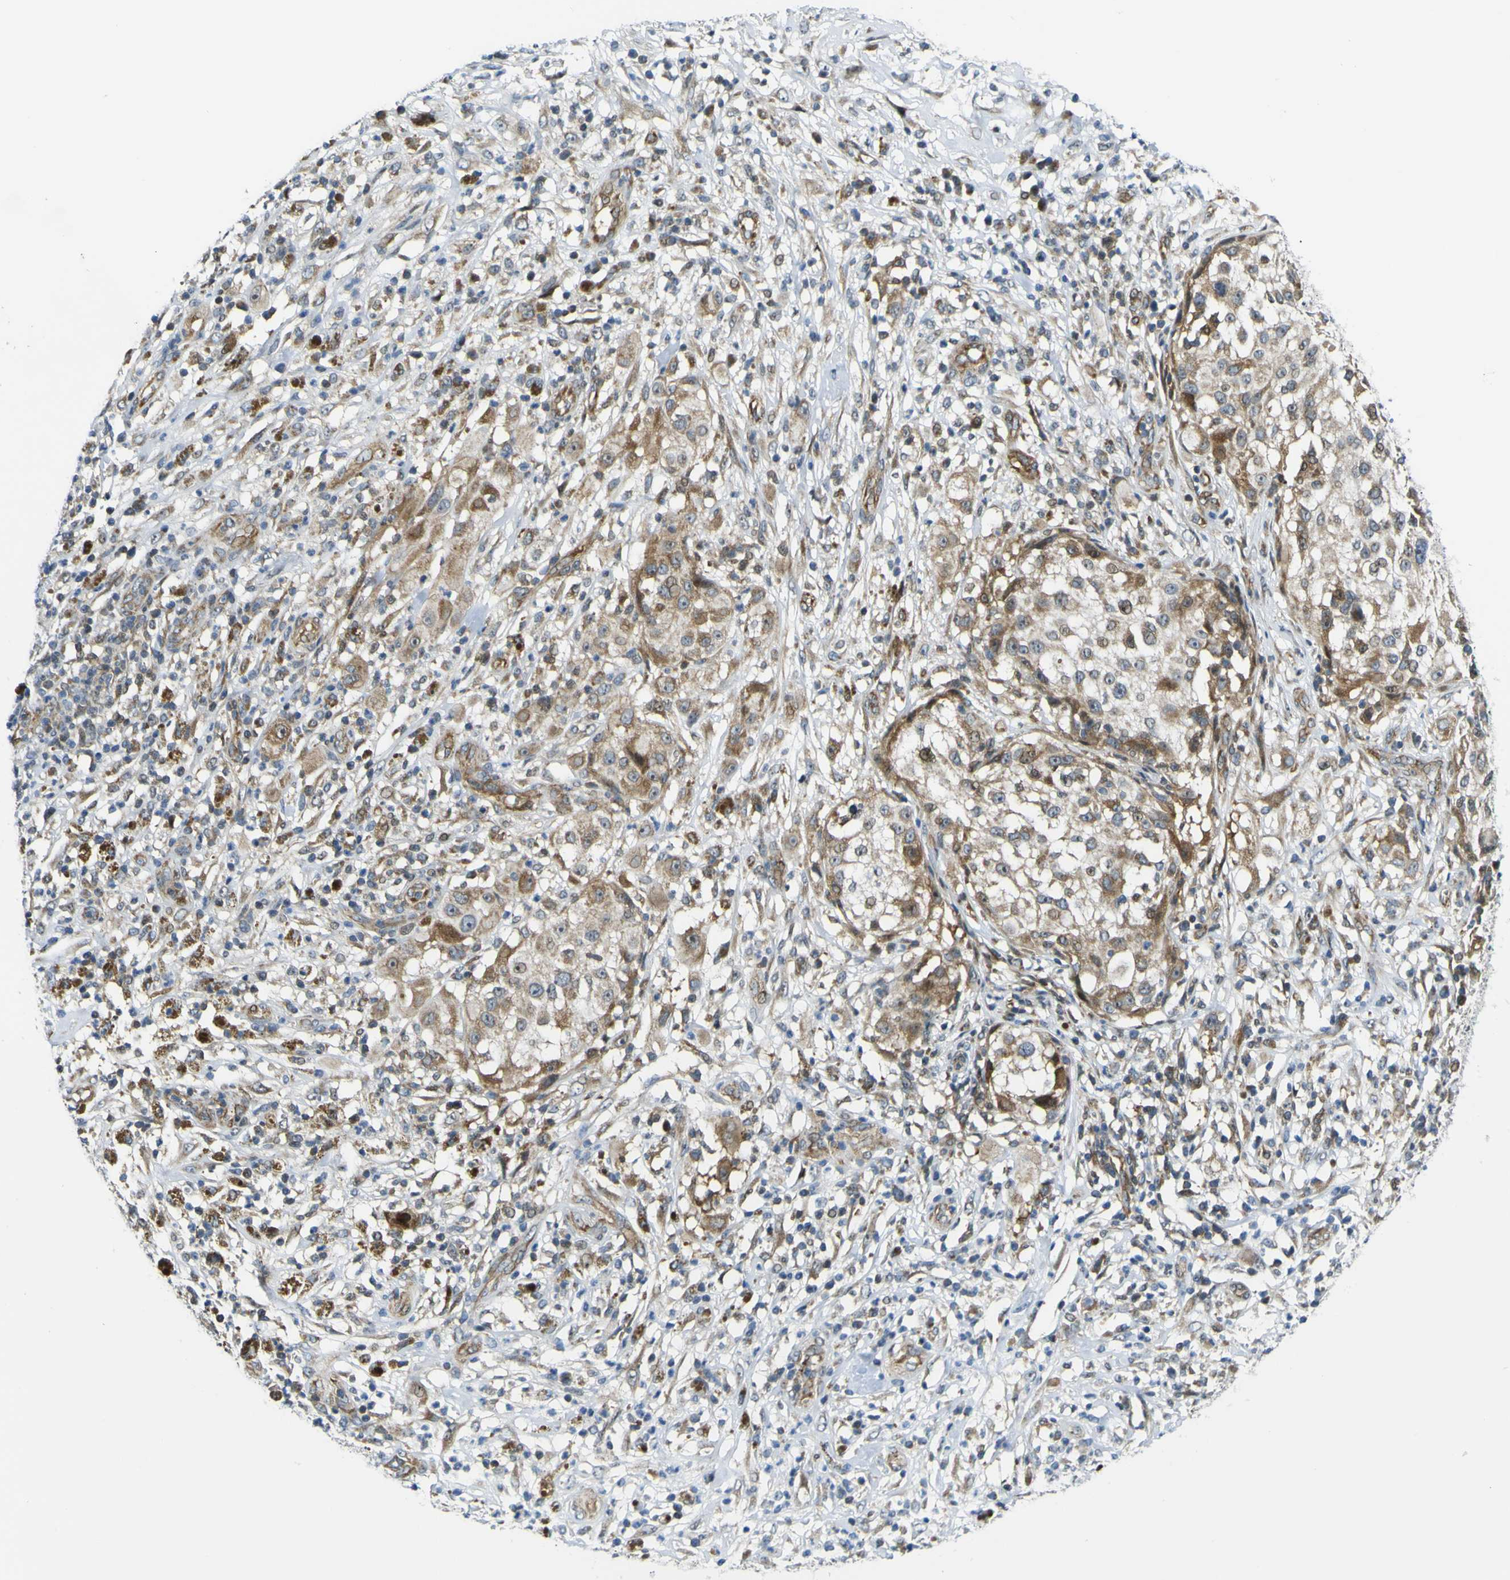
{"staining": {"intensity": "strong", "quantity": "25%-75%", "location": "cytoplasmic/membranous,nuclear"}, "tissue": "melanoma", "cell_type": "Tumor cells", "image_type": "cancer", "snomed": [{"axis": "morphology", "description": "Necrosis, NOS"}, {"axis": "morphology", "description": "Malignant melanoma, NOS"}, {"axis": "topography", "description": "Skin"}], "caption": "There is high levels of strong cytoplasmic/membranous and nuclear expression in tumor cells of melanoma, as demonstrated by immunohistochemical staining (brown color).", "gene": "KDM7A", "patient": {"sex": "female", "age": 87}}